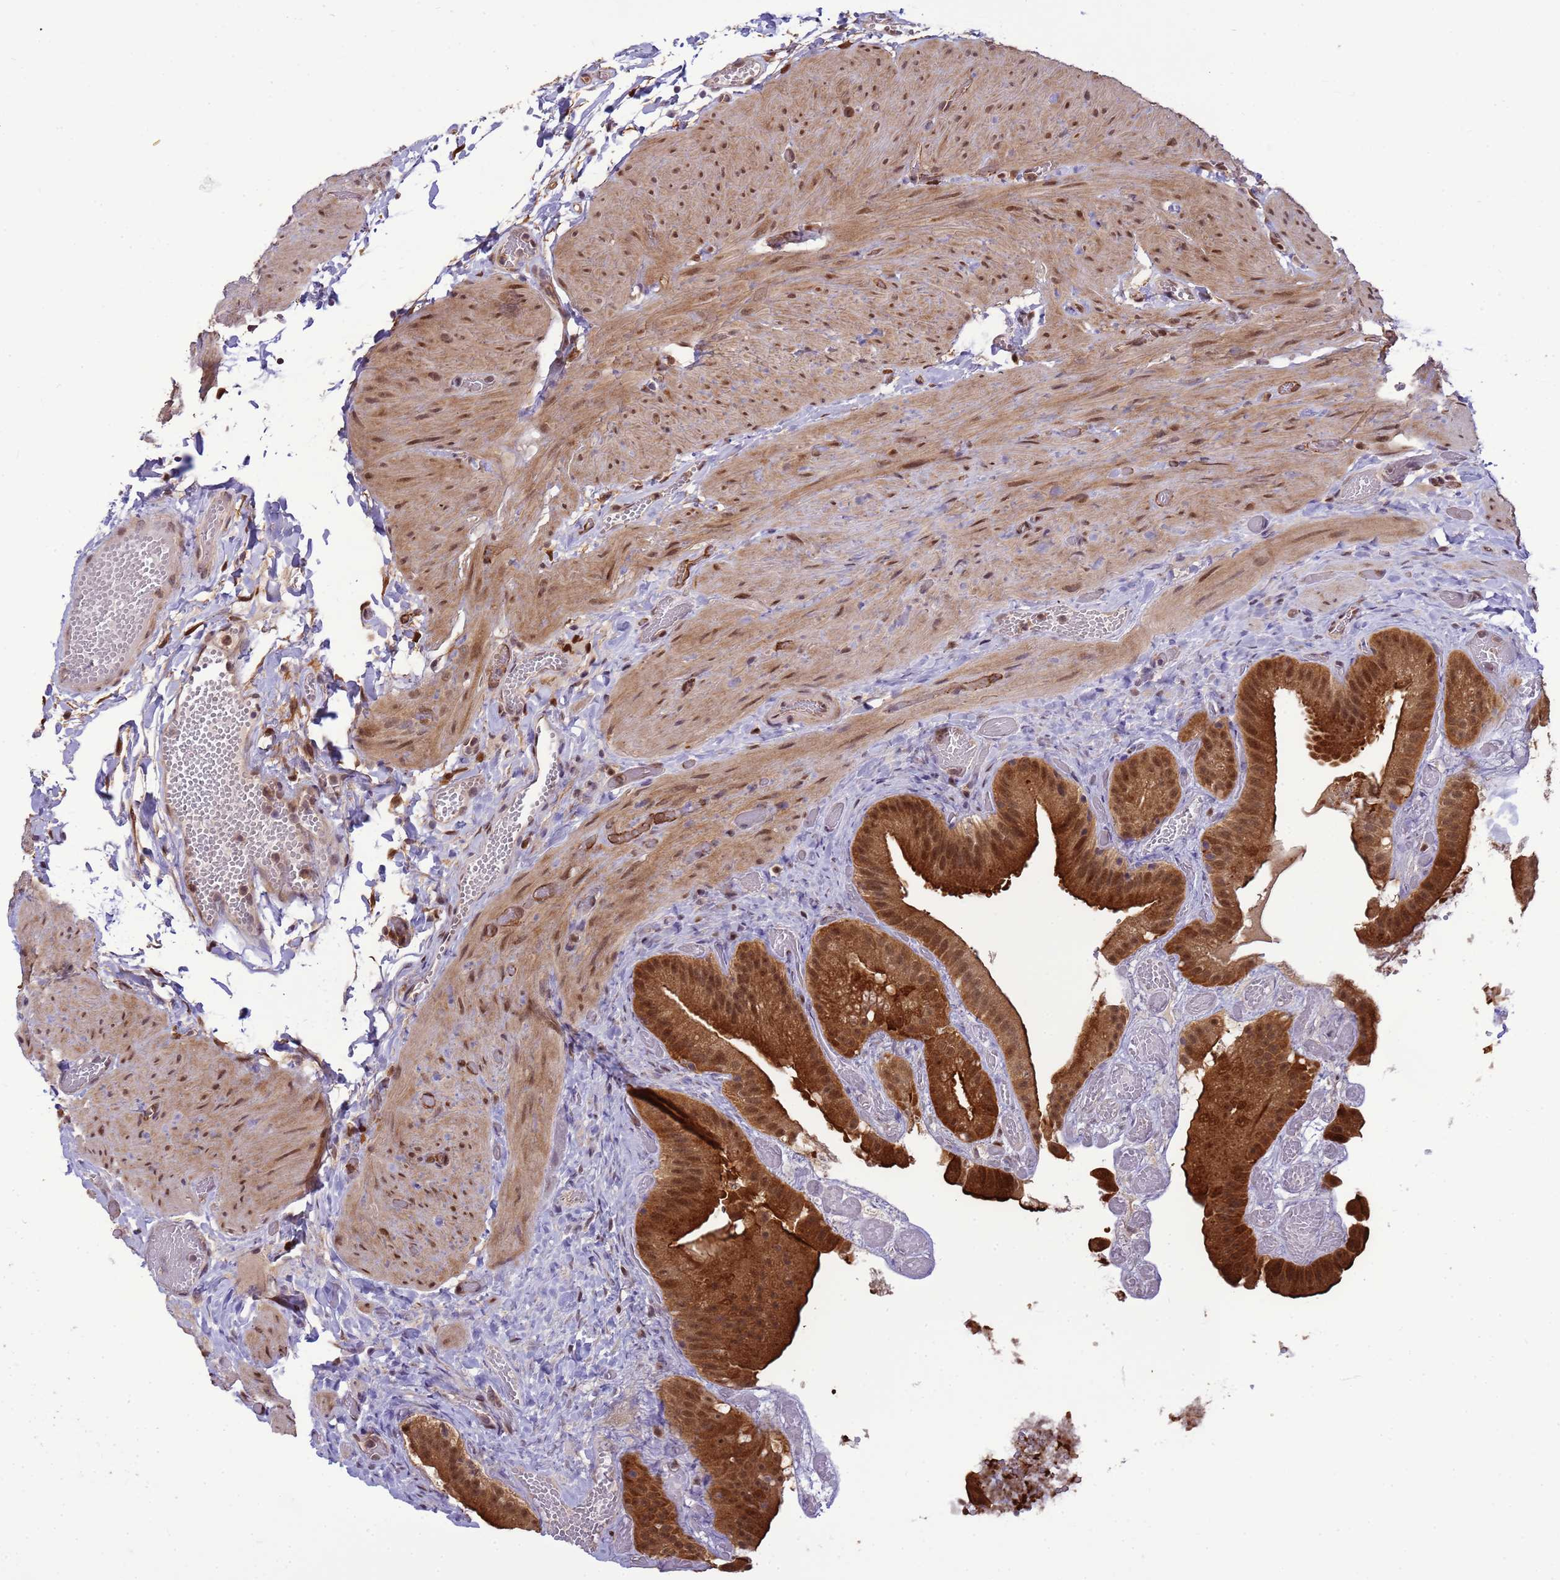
{"staining": {"intensity": "strong", "quantity": ">75%", "location": "cytoplasmic/membranous,nuclear"}, "tissue": "gallbladder", "cell_type": "Glandular cells", "image_type": "normal", "snomed": [{"axis": "morphology", "description": "Normal tissue, NOS"}, {"axis": "topography", "description": "Gallbladder"}], "caption": "Protein staining of benign gallbladder demonstrates strong cytoplasmic/membranous,nuclear staining in approximately >75% of glandular cells. (DAB IHC with brightfield microscopy, high magnification).", "gene": "ZBTB5", "patient": {"sex": "female", "age": 64}}